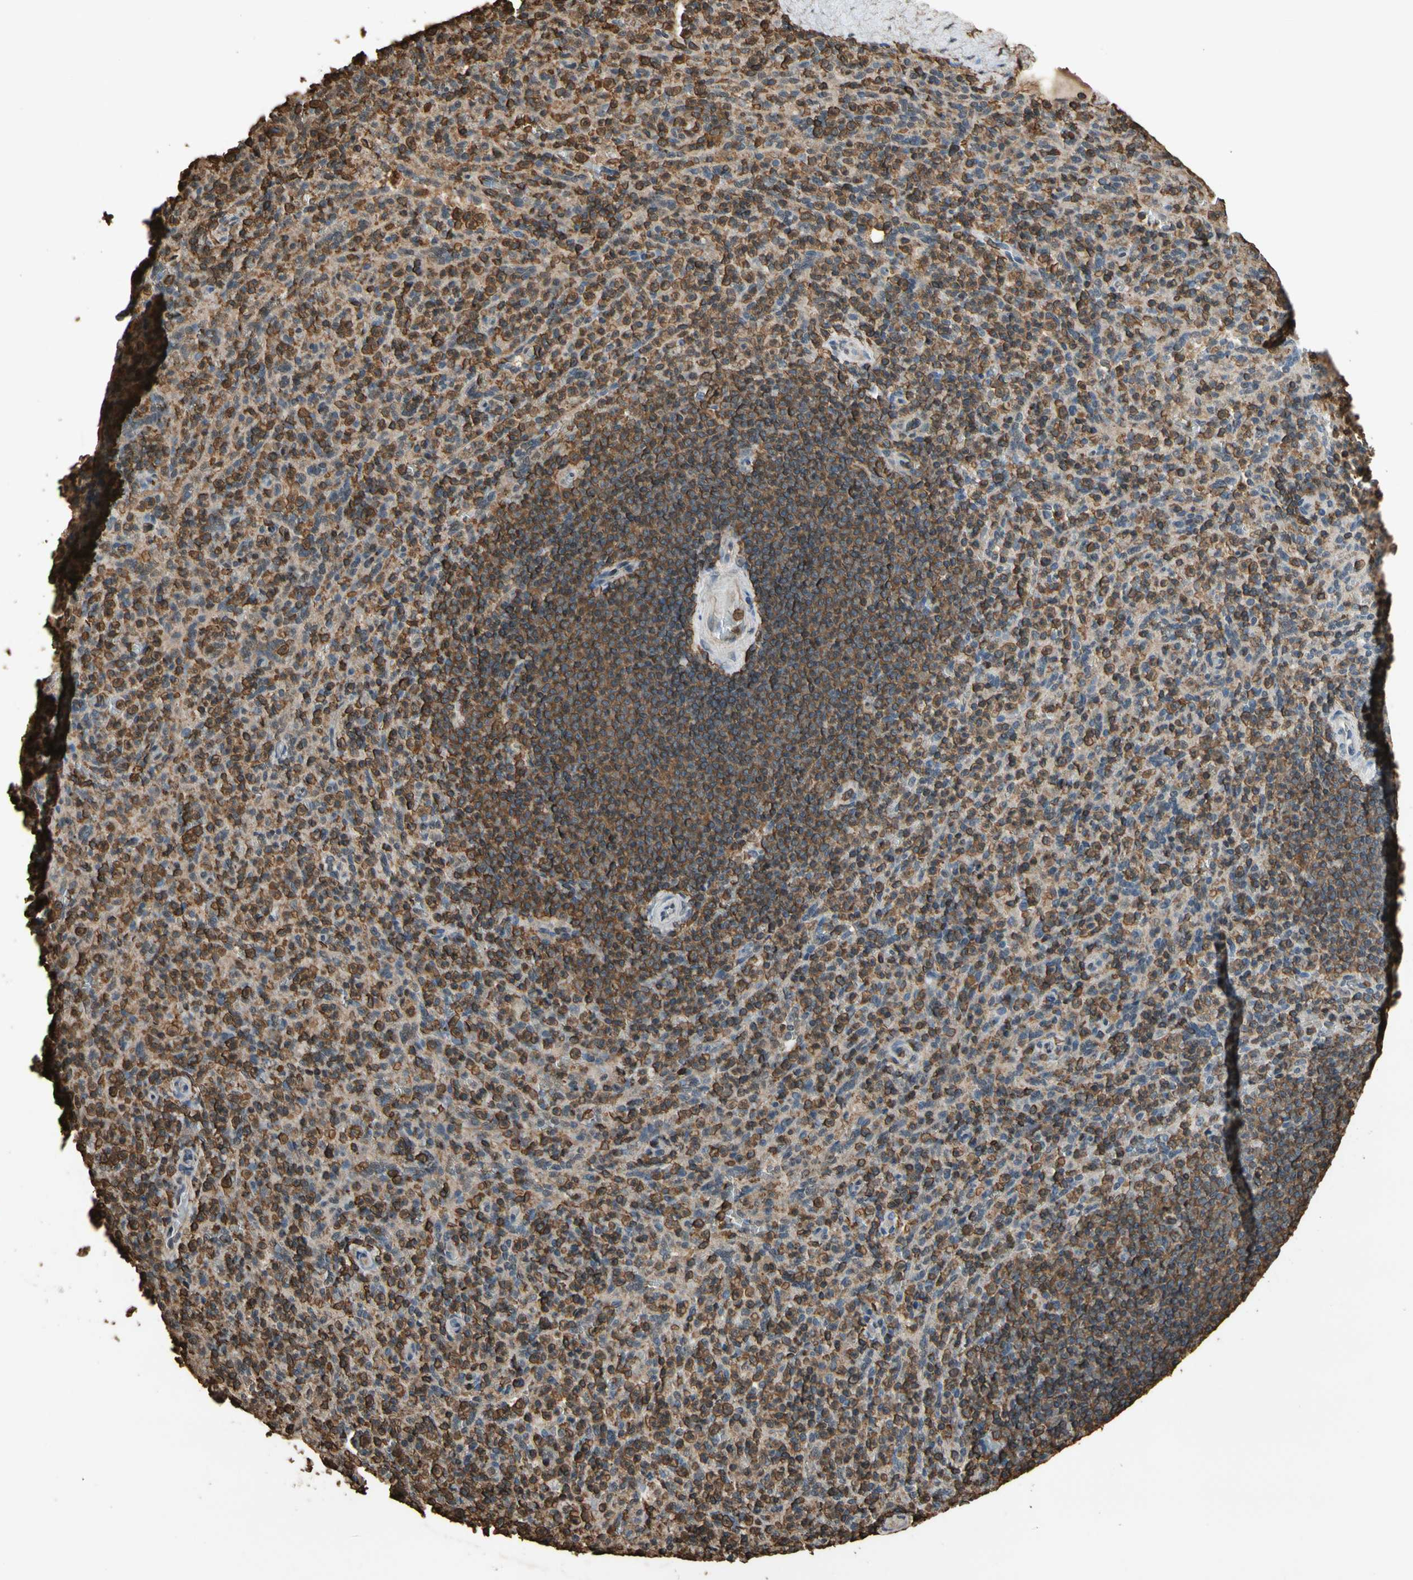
{"staining": {"intensity": "strong", "quantity": ">75%", "location": "cytoplasmic/membranous"}, "tissue": "spleen", "cell_type": "Cells in red pulp", "image_type": "normal", "snomed": [{"axis": "morphology", "description": "Normal tissue, NOS"}, {"axis": "topography", "description": "Spleen"}], "caption": "The micrograph demonstrates staining of unremarkable spleen, revealing strong cytoplasmic/membranous protein staining (brown color) within cells in red pulp.", "gene": "TNFSF13B", "patient": {"sex": "male", "age": 36}}